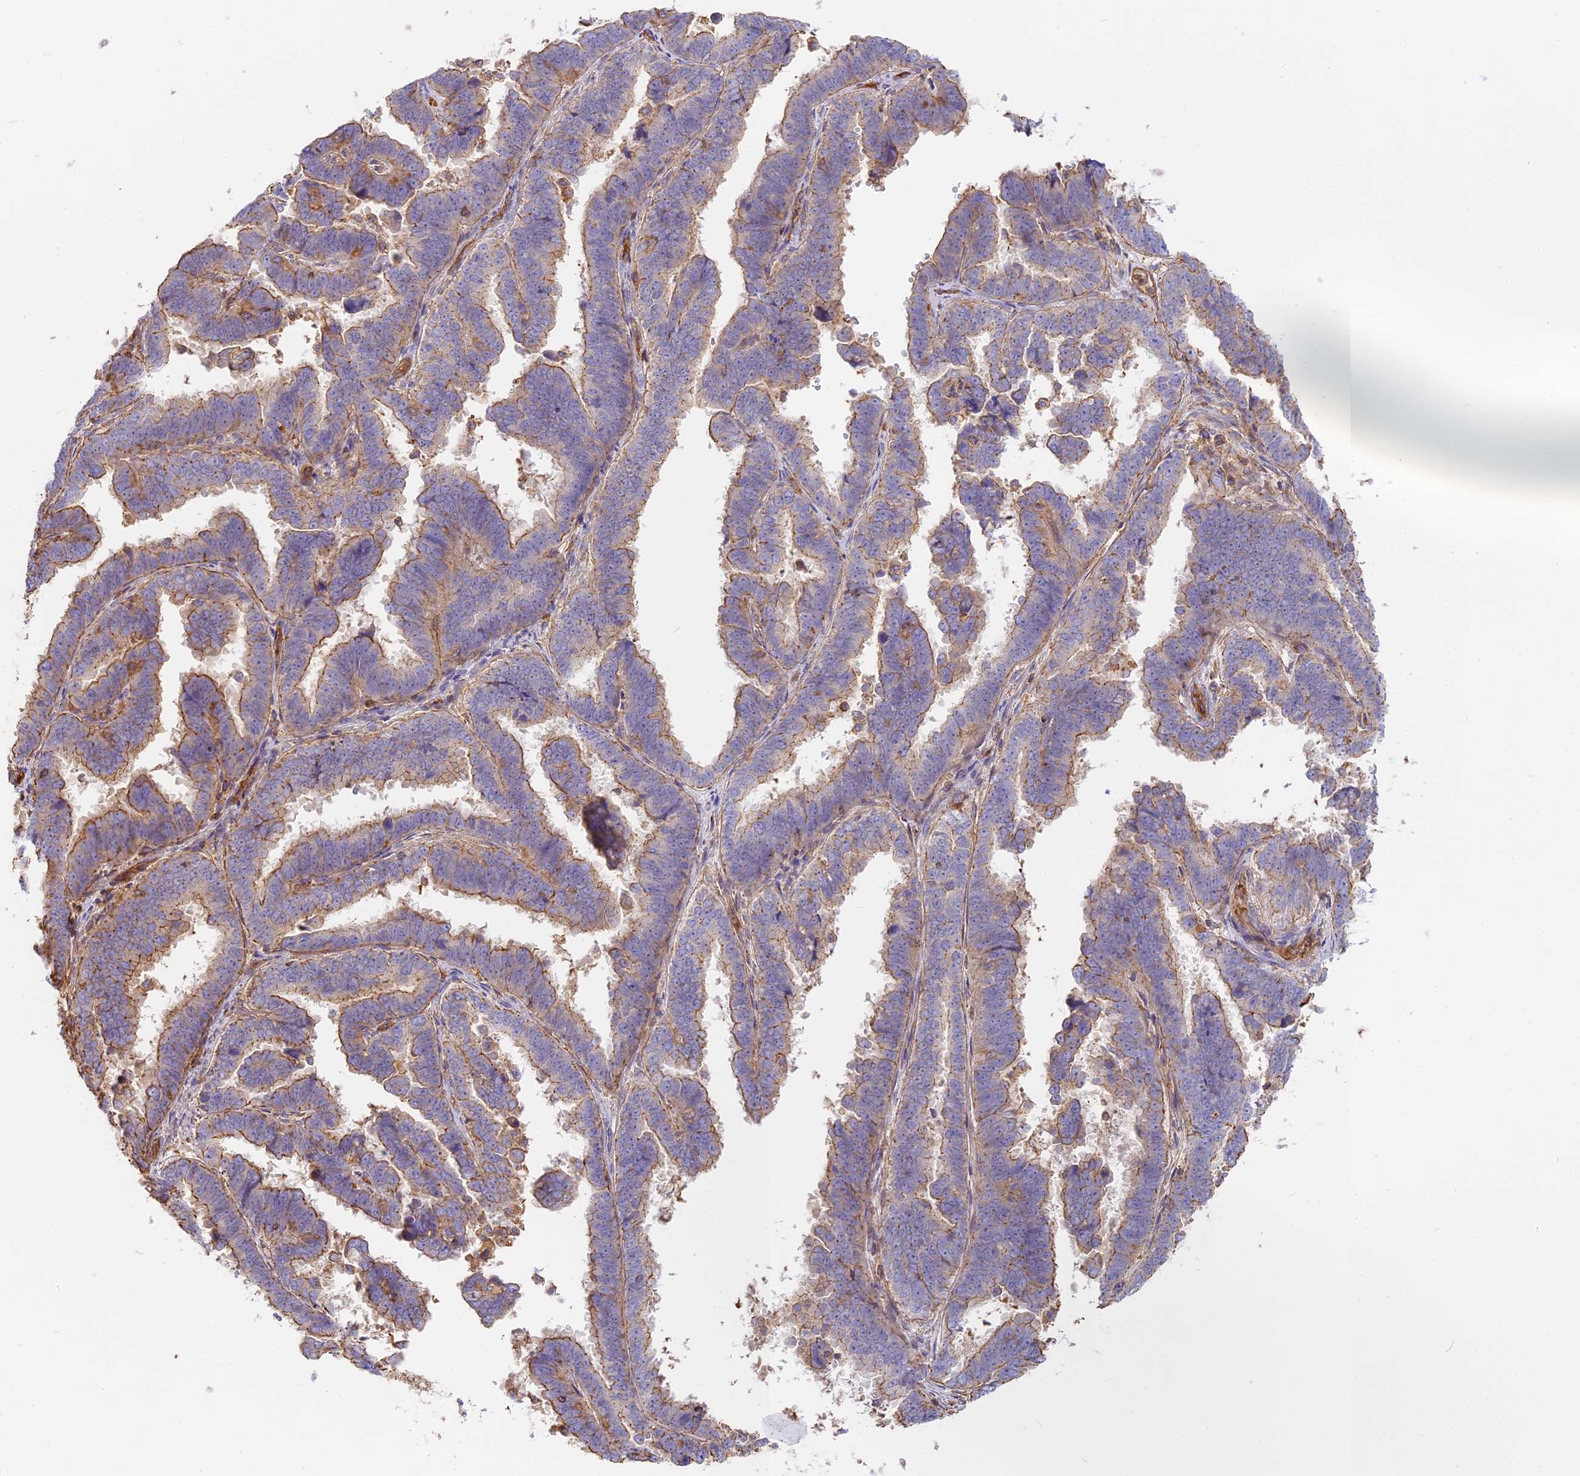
{"staining": {"intensity": "moderate", "quantity": "25%-75%", "location": "cytoplasmic/membranous"}, "tissue": "endometrial cancer", "cell_type": "Tumor cells", "image_type": "cancer", "snomed": [{"axis": "morphology", "description": "Adenocarcinoma, NOS"}, {"axis": "topography", "description": "Endometrium"}], "caption": "A micrograph of human endometrial adenocarcinoma stained for a protein shows moderate cytoplasmic/membranous brown staining in tumor cells.", "gene": "VPS18", "patient": {"sex": "female", "age": 75}}